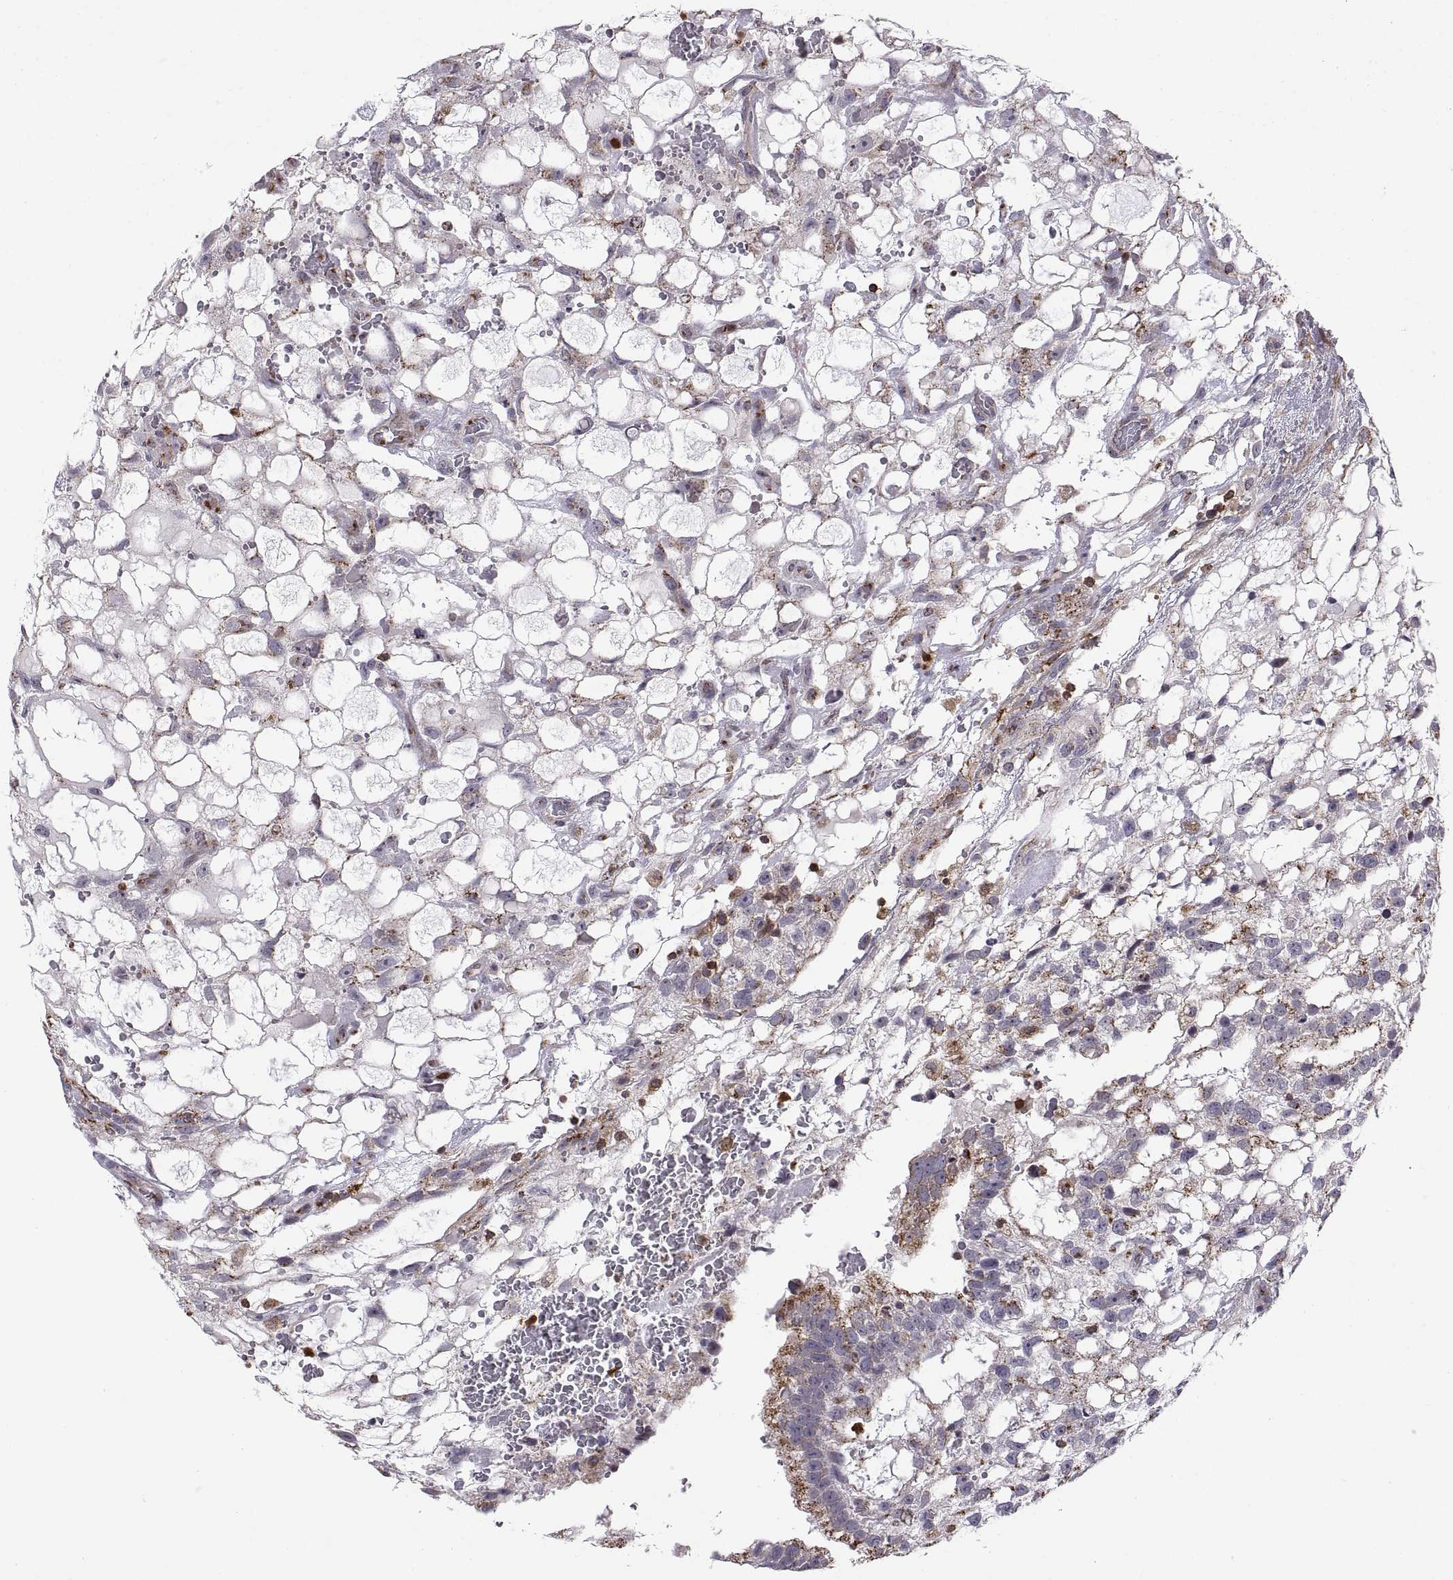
{"staining": {"intensity": "strong", "quantity": "<25%", "location": "cytoplasmic/membranous"}, "tissue": "testis cancer", "cell_type": "Tumor cells", "image_type": "cancer", "snomed": [{"axis": "morphology", "description": "Normal tissue, NOS"}, {"axis": "morphology", "description": "Carcinoma, Embryonal, NOS"}, {"axis": "topography", "description": "Testis"}, {"axis": "topography", "description": "Epididymis"}], "caption": "Strong cytoplasmic/membranous protein staining is identified in approximately <25% of tumor cells in testis embryonal carcinoma.", "gene": "ACAP1", "patient": {"sex": "male", "age": 32}}